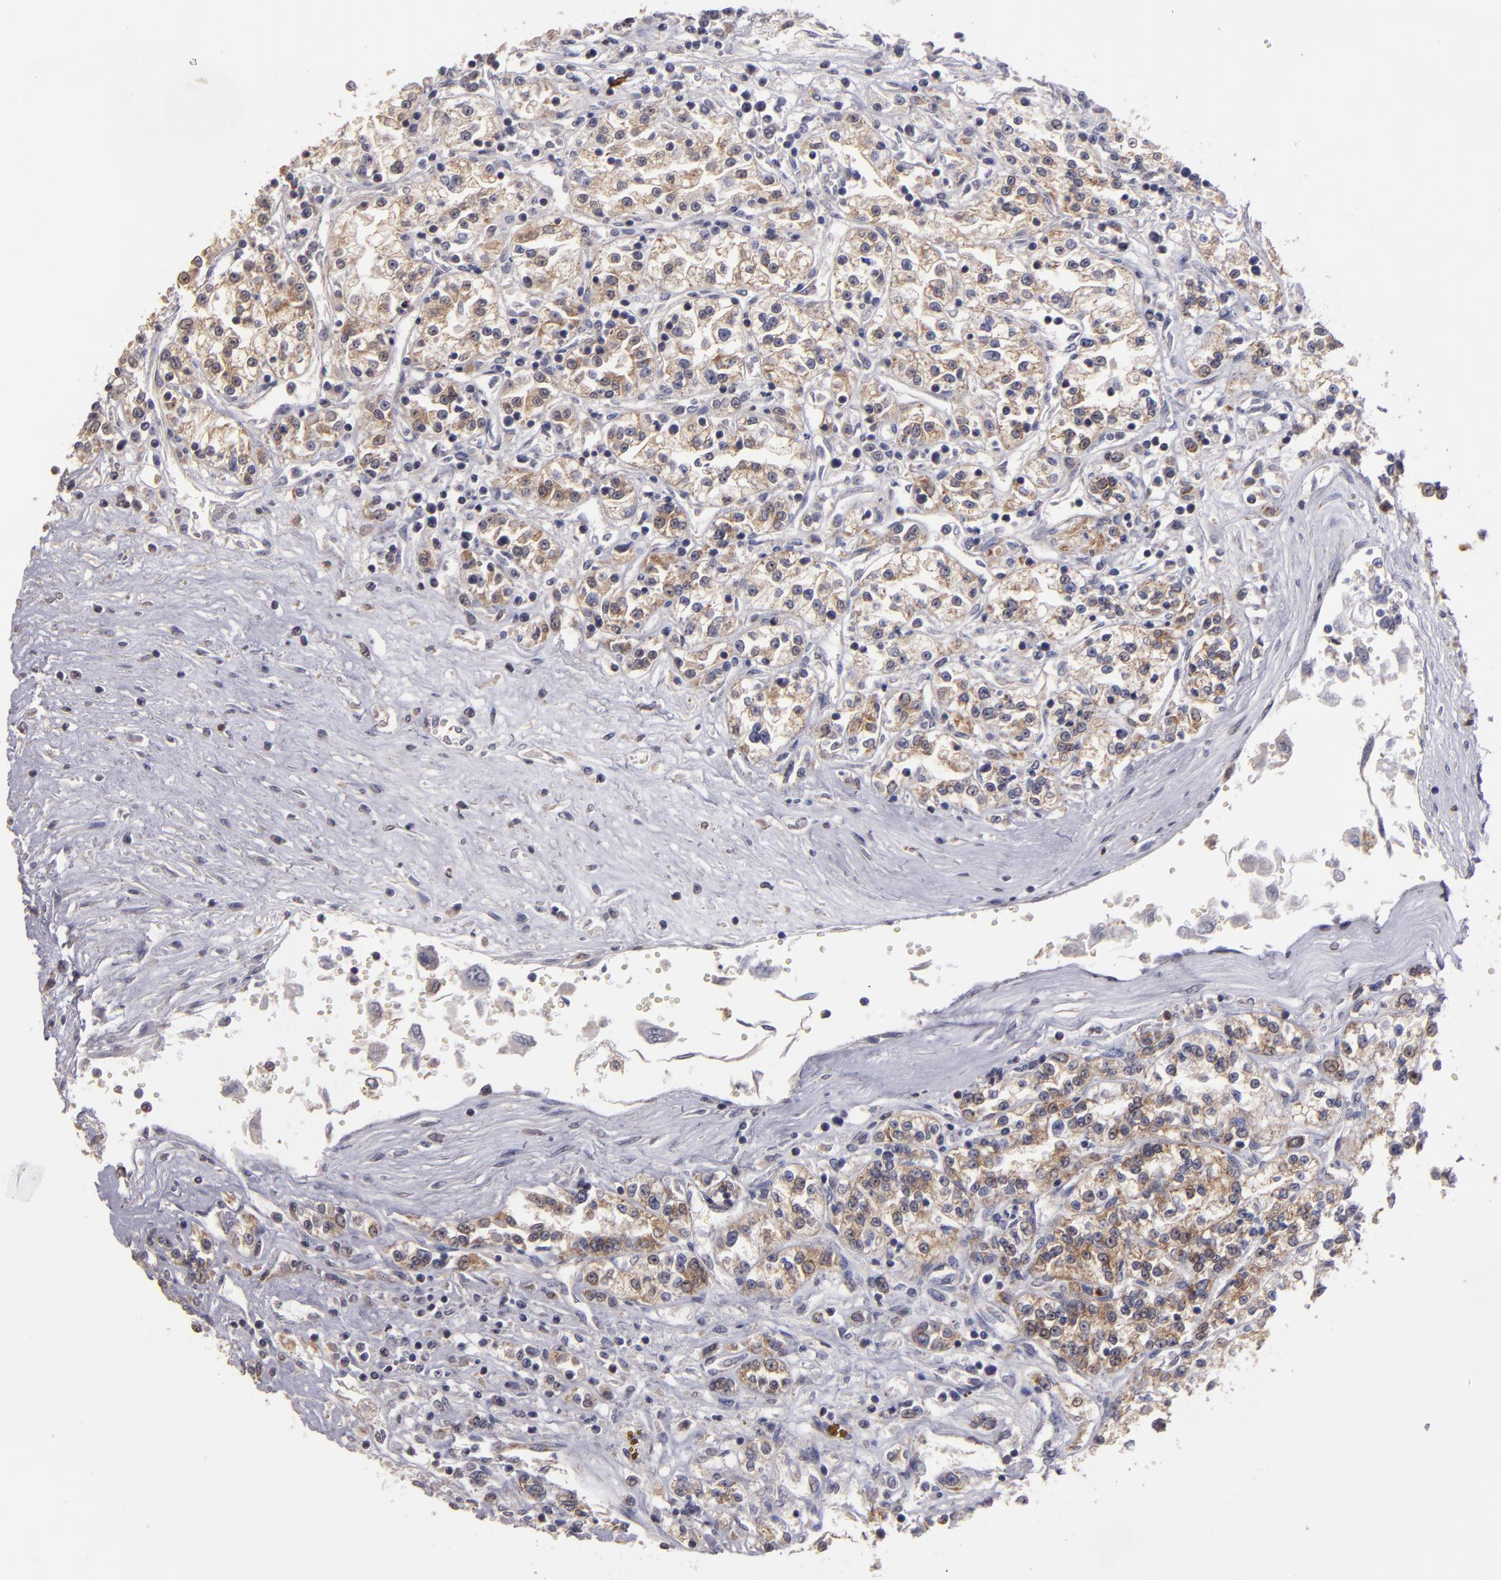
{"staining": {"intensity": "moderate", "quantity": ">75%", "location": "cytoplasmic/membranous"}, "tissue": "renal cancer", "cell_type": "Tumor cells", "image_type": "cancer", "snomed": [{"axis": "morphology", "description": "Adenocarcinoma, NOS"}, {"axis": "topography", "description": "Kidney"}], "caption": "A photomicrograph showing moderate cytoplasmic/membranous staining in approximately >75% of tumor cells in renal cancer (adenocarcinoma), as visualized by brown immunohistochemical staining.", "gene": "CLTA", "patient": {"sex": "female", "age": 76}}